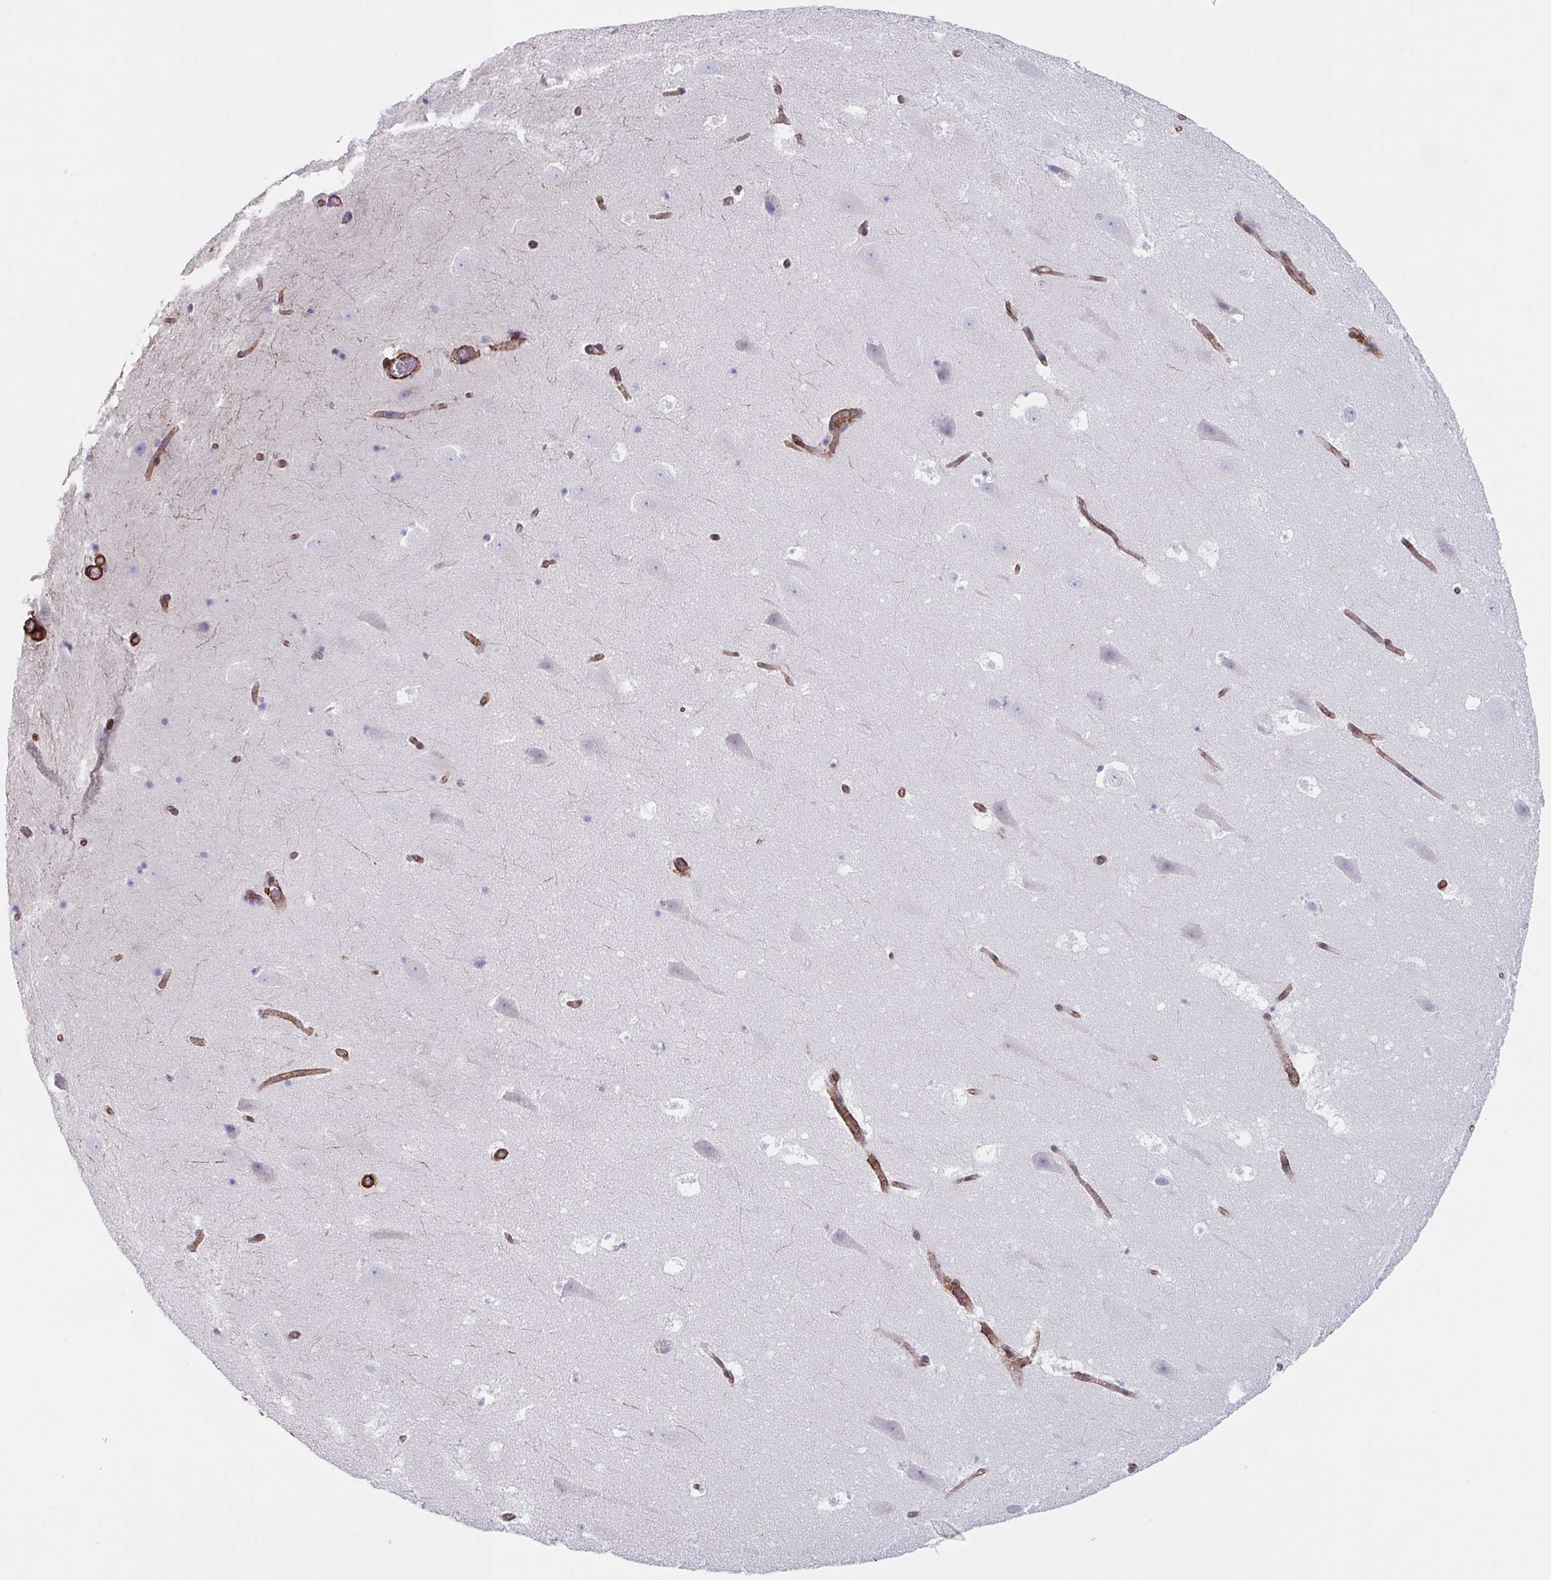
{"staining": {"intensity": "negative", "quantity": "none", "location": "none"}, "tissue": "hippocampus", "cell_type": "Glial cells", "image_type": "normal", "snomed": [{"axis": "morphology", "description": "Normal tissue, NOS"}, {"axis": "topography", "description": "Hippocampus"}], "caption": "Photomicrograph shows no protein staining in glial cells of benign hippocampus.", "gene": "CITED4", "patient": {"sex": "female", "age": 42}}